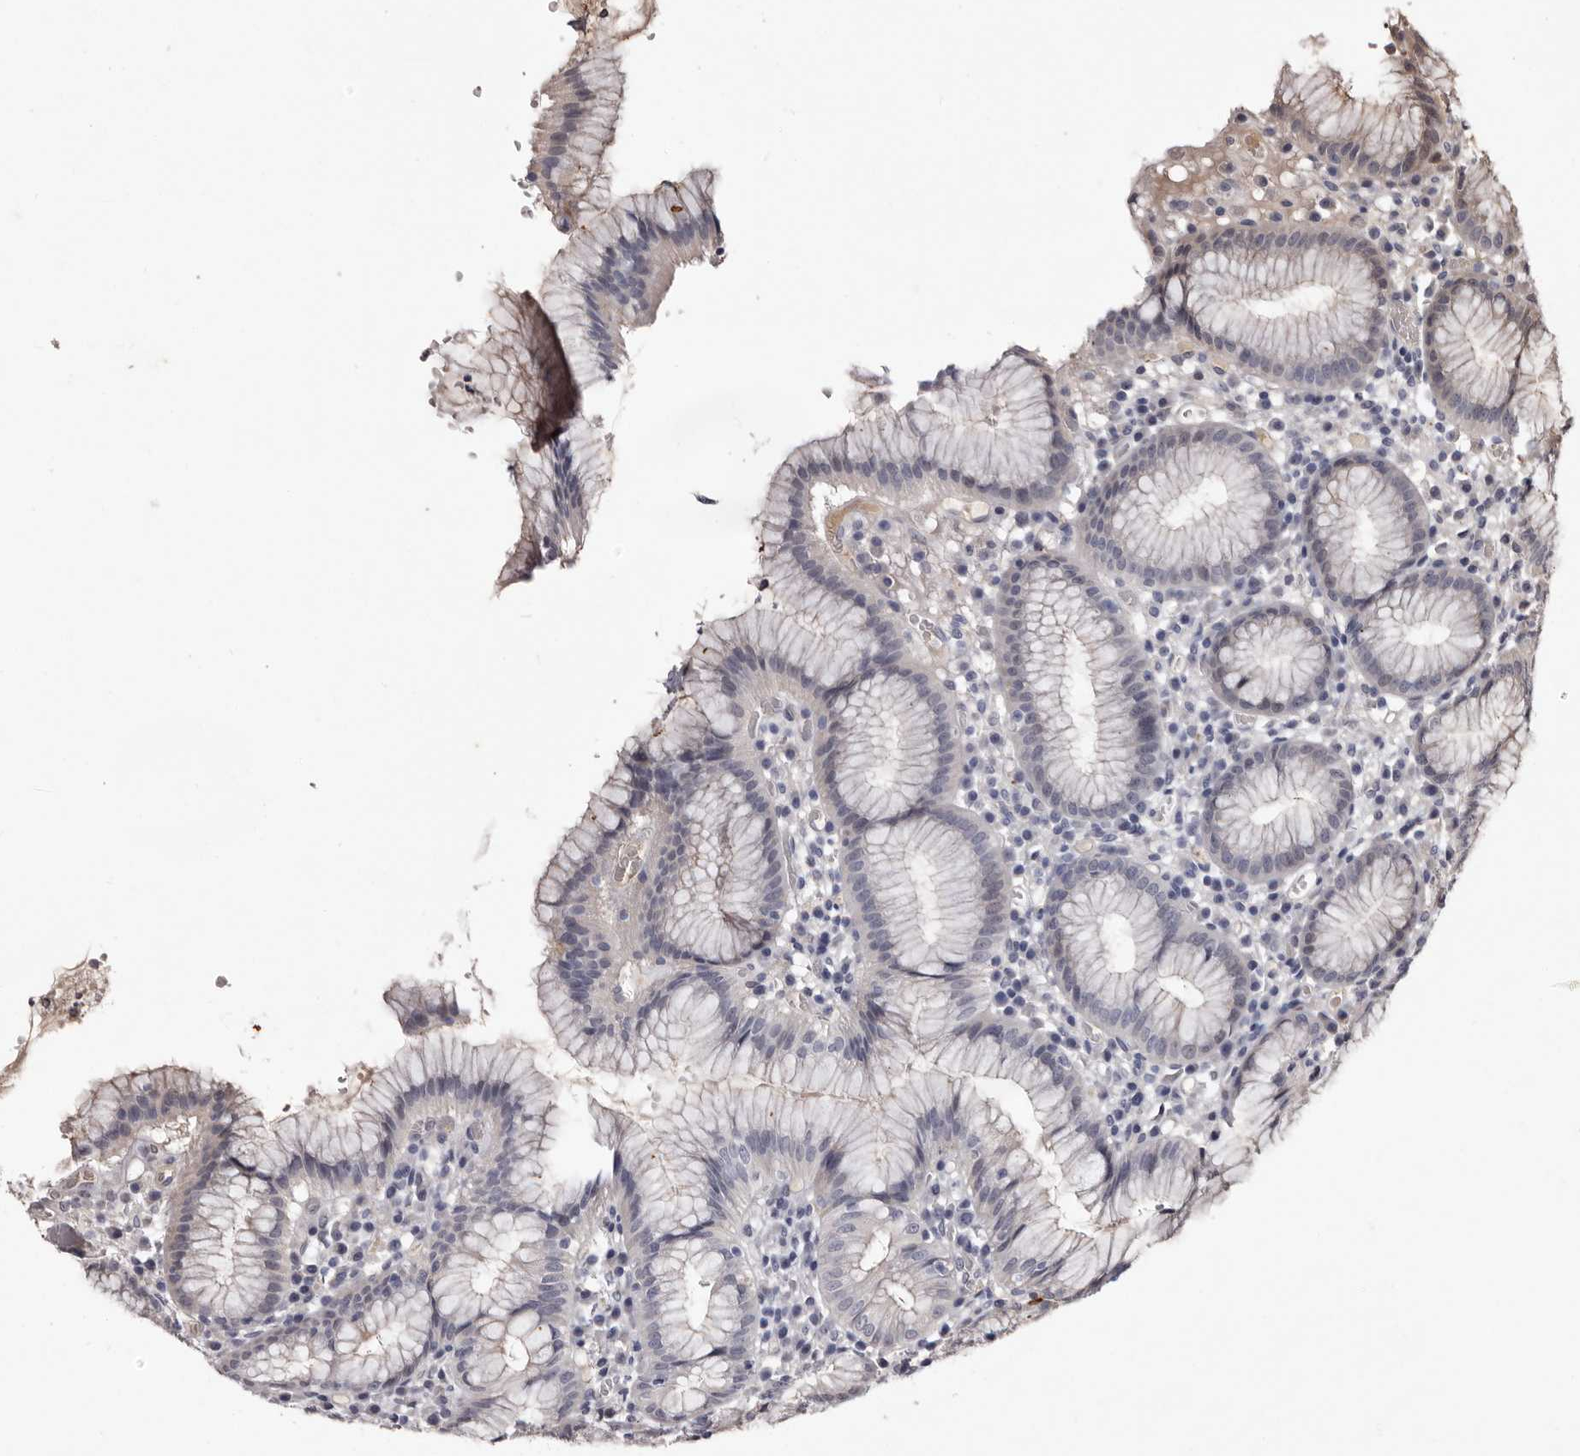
{"staining": {"intensity": "negative", "quantity": "none", "location": "none"}, "tissue": "stomach", "cell_type": "Glandular cells", "image_type": "normal", "snomed": [{"axis": "morphology", "description": "Normal tissue, NOS"}, {"axis": "topography", "description": "Stomach"}], "caption": "Glandular cells are negative for protein expression in benign human stomach. Brightfield microscopy of IHC stained with DAB (3,3'-diaminobenzidine) (brown) and hematoxylin (blue), captured at high magnification.", "gene": "LANCL2", "patient": {"sex": "male", "age": 55}}